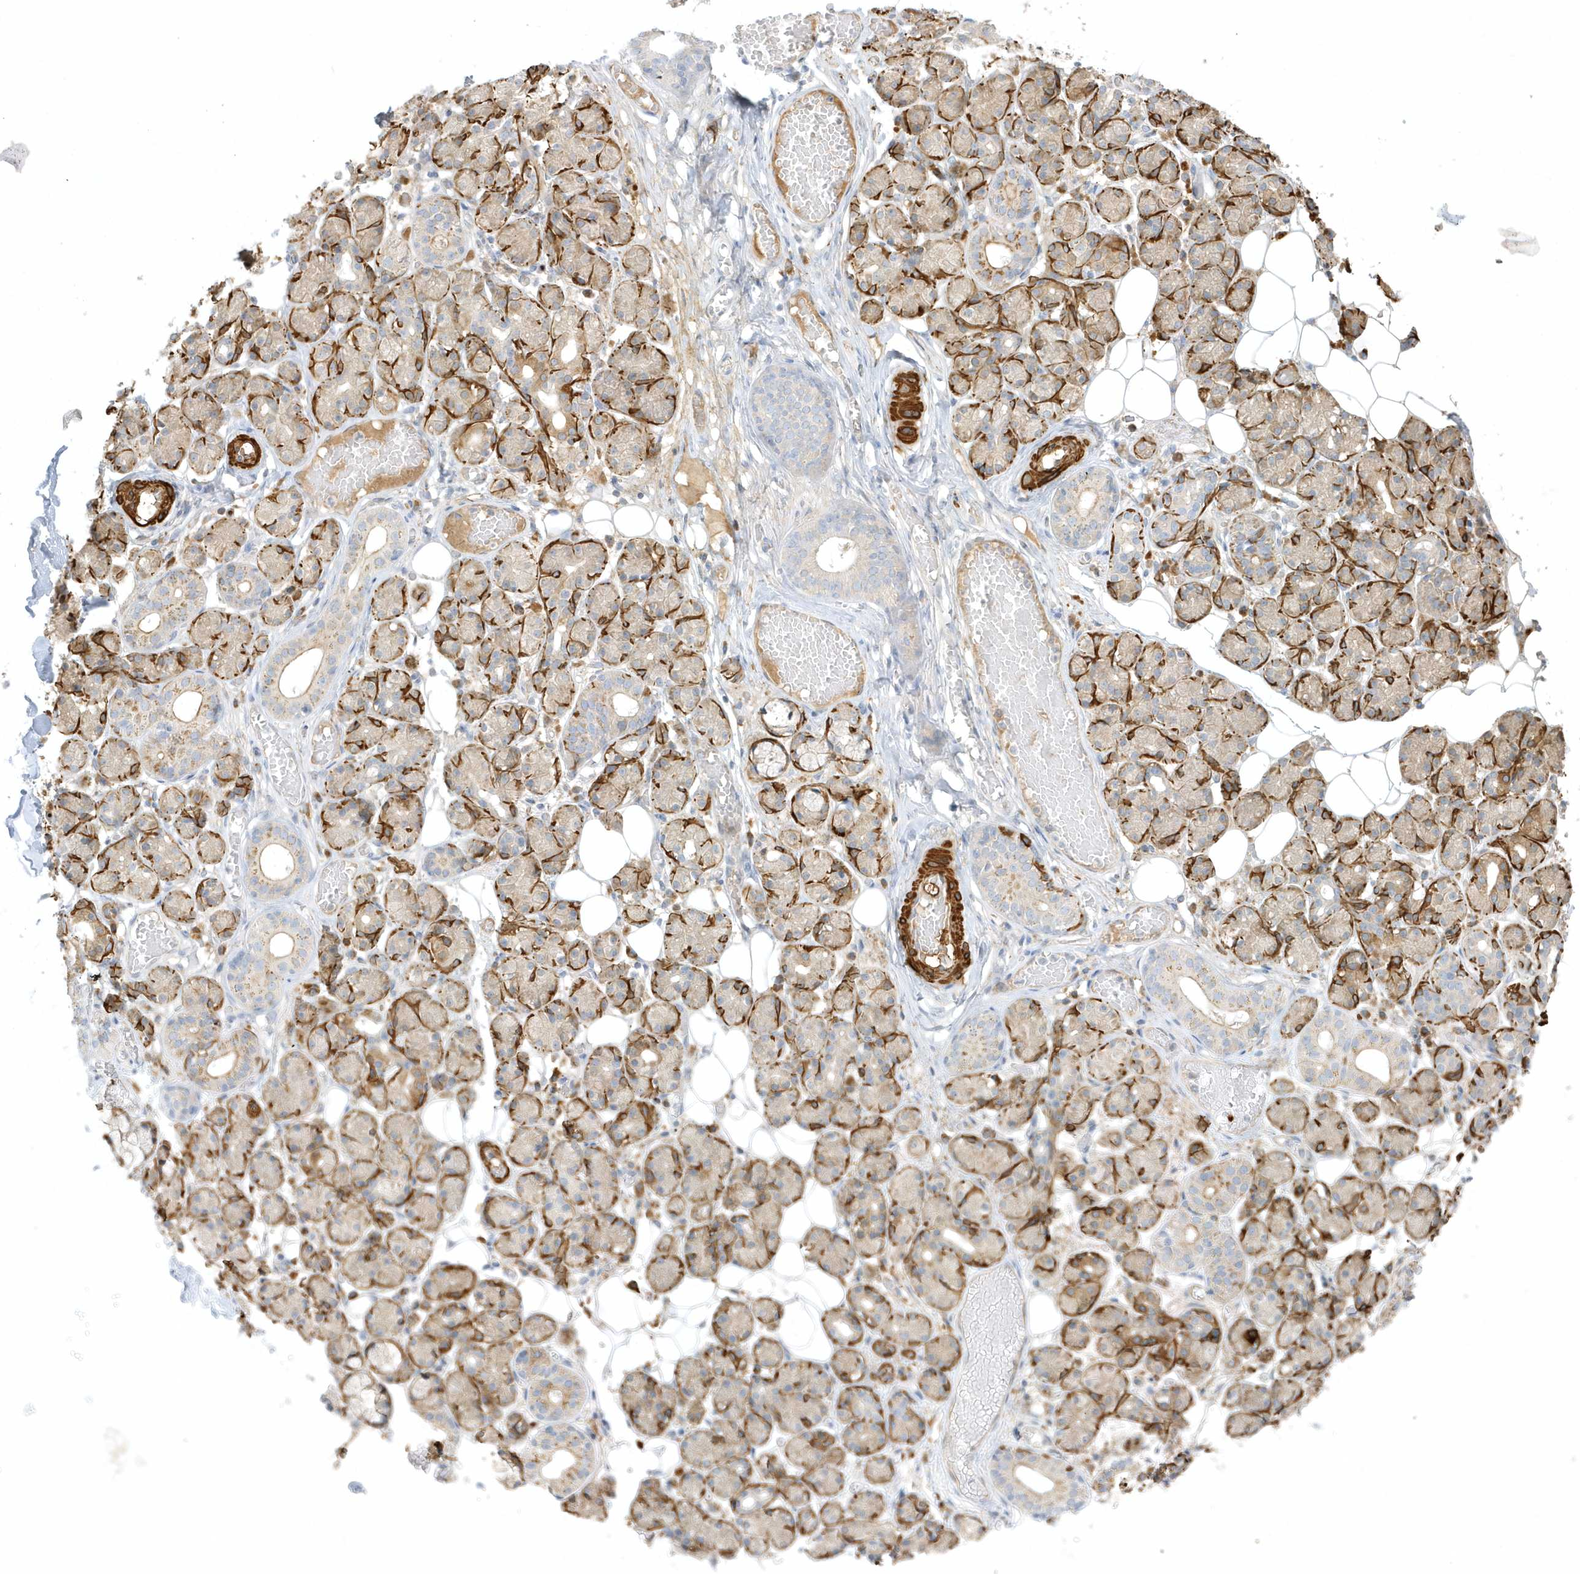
{"staining": {"intensity": "weak", "quantity": "25%-75%", "location": "cytoplasmic/membranous"}, "tissue": "salivary gland", "cell_type": "Glandular cells", "image_type": "normal", "snomed": [{"axis": "morphology", "description": "Normal tissue, NOS"}, {"axis": "topography", "description": "Salivary gland"}], "caption": "Brown immunohistochemical staining in unremarkable salivary gland displays weak cytoplasmic/membranous positivity in approximately 25%-75% of glandular cells.", "gene": "THADA", "patient": {"sex": "male", "age": 63}}